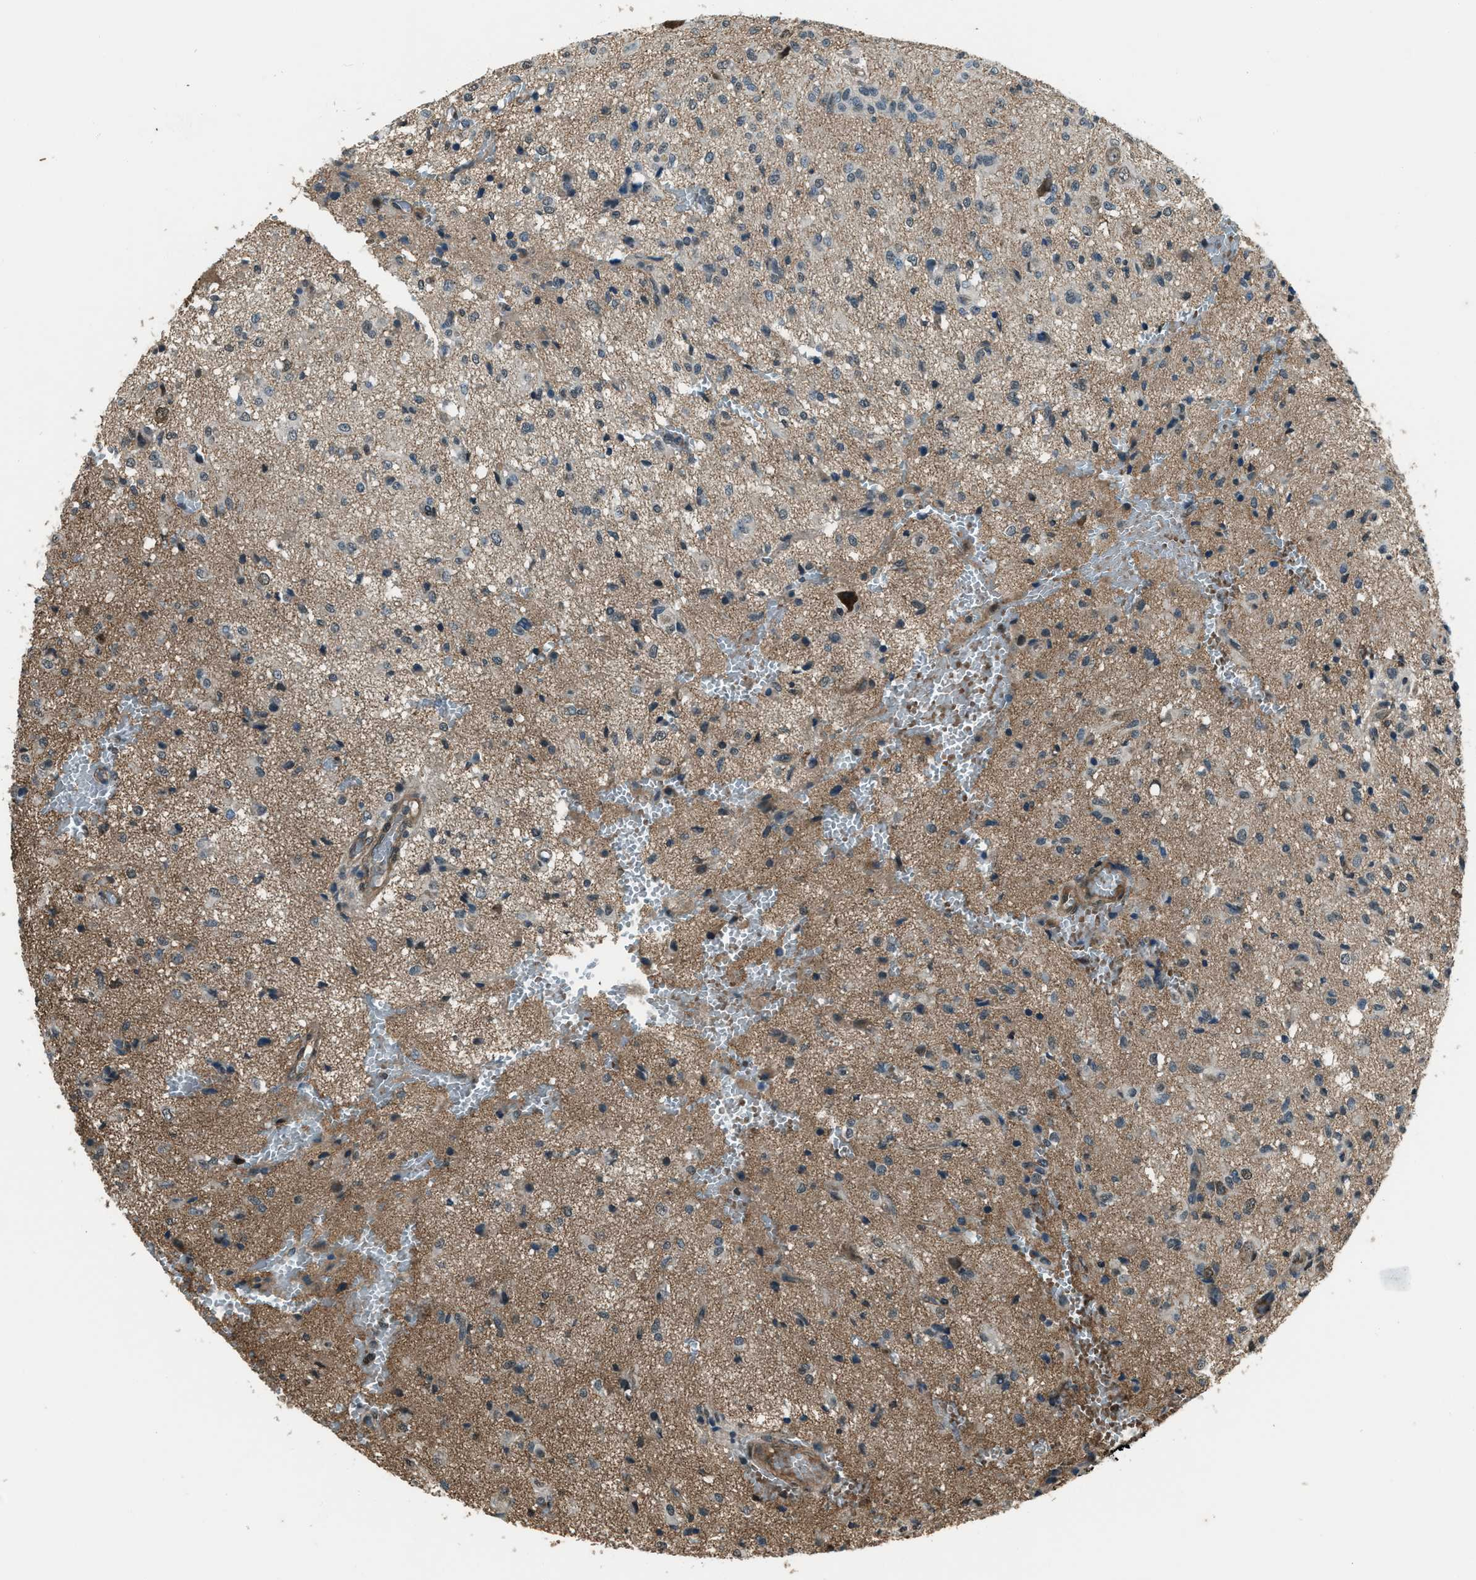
{"staining": {"intensity": "weak", "quantity": ">75%", "location": "cytoplasmic/membranous"}, "tissue": "glioma", "cell_type": "Tumor cells", "image_type": "cancer", "snomed": [{"axis": "morphology", "description": "Glioma, malignant, High grade"}, {"axis": "topography", "description": "Brain"}], "caption": "A brown stain shows weak cytoplasmic/membranous positivity of a protein in high-grade glioma (malignant) tumor cells.", "gene": "SVIL", "patient": {"sex": "female", "age": 59}}